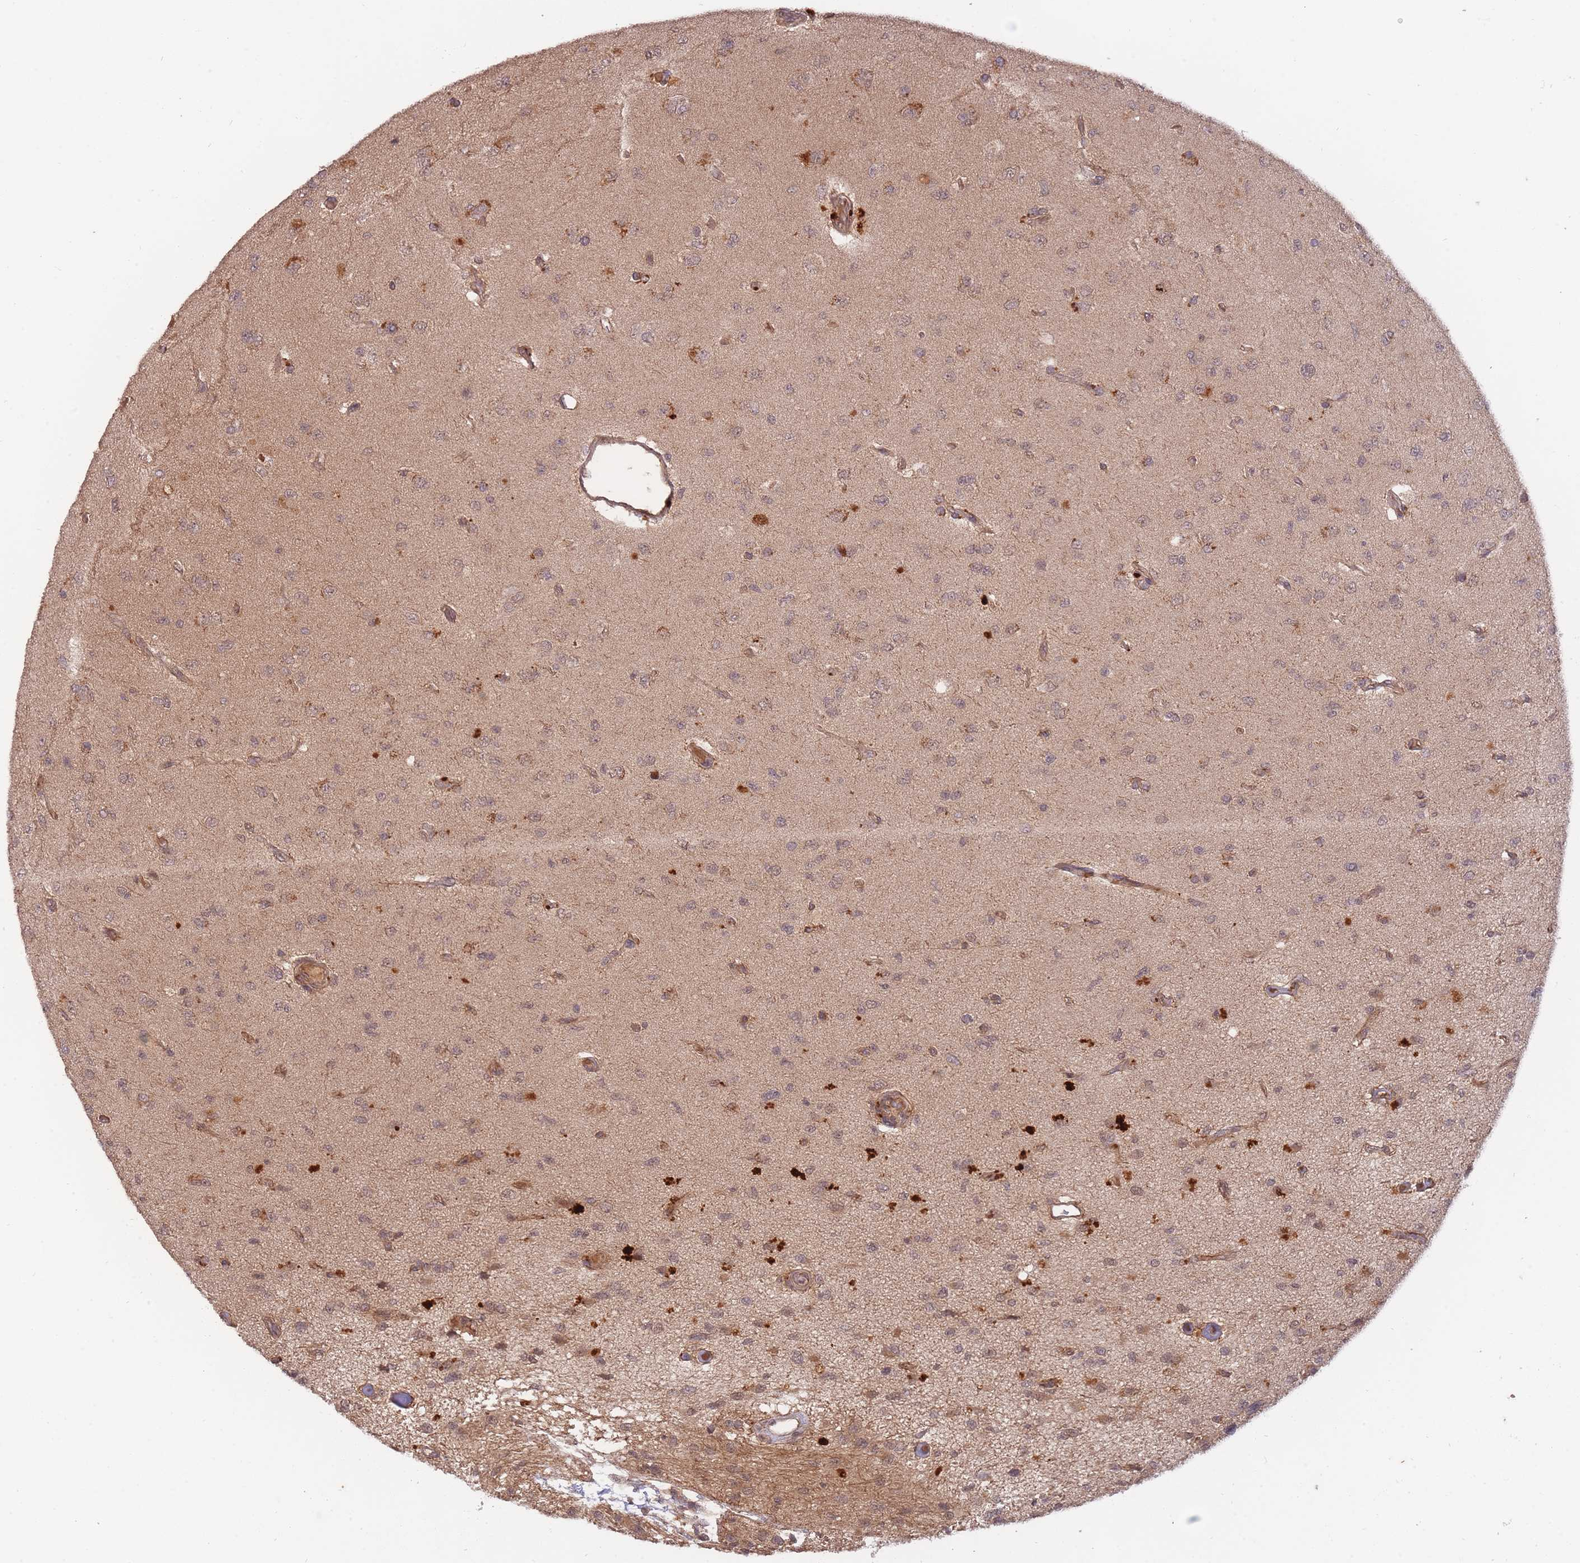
{"staining": {"intensity": "moderate", "quantity": "25%-75%", "location": "cytoplasmic/membranous"}, "tissue": "glioma", "cell_type": "Tumor cells", "image_type": "cancer", "snomed": [{"axis": "morphology", "description": "Glioma, malignant, High grade"}, {"axis": "topography", "description": "Brain"}], "caption": "Glioma was stained to show a protein in brown. There is medium levels of moderate cytoplasmic/membranous expression in approximately 25%-75% of tumor cells.", "gene": "SMC6", "patient": {"sex": "male", "age": 77}}